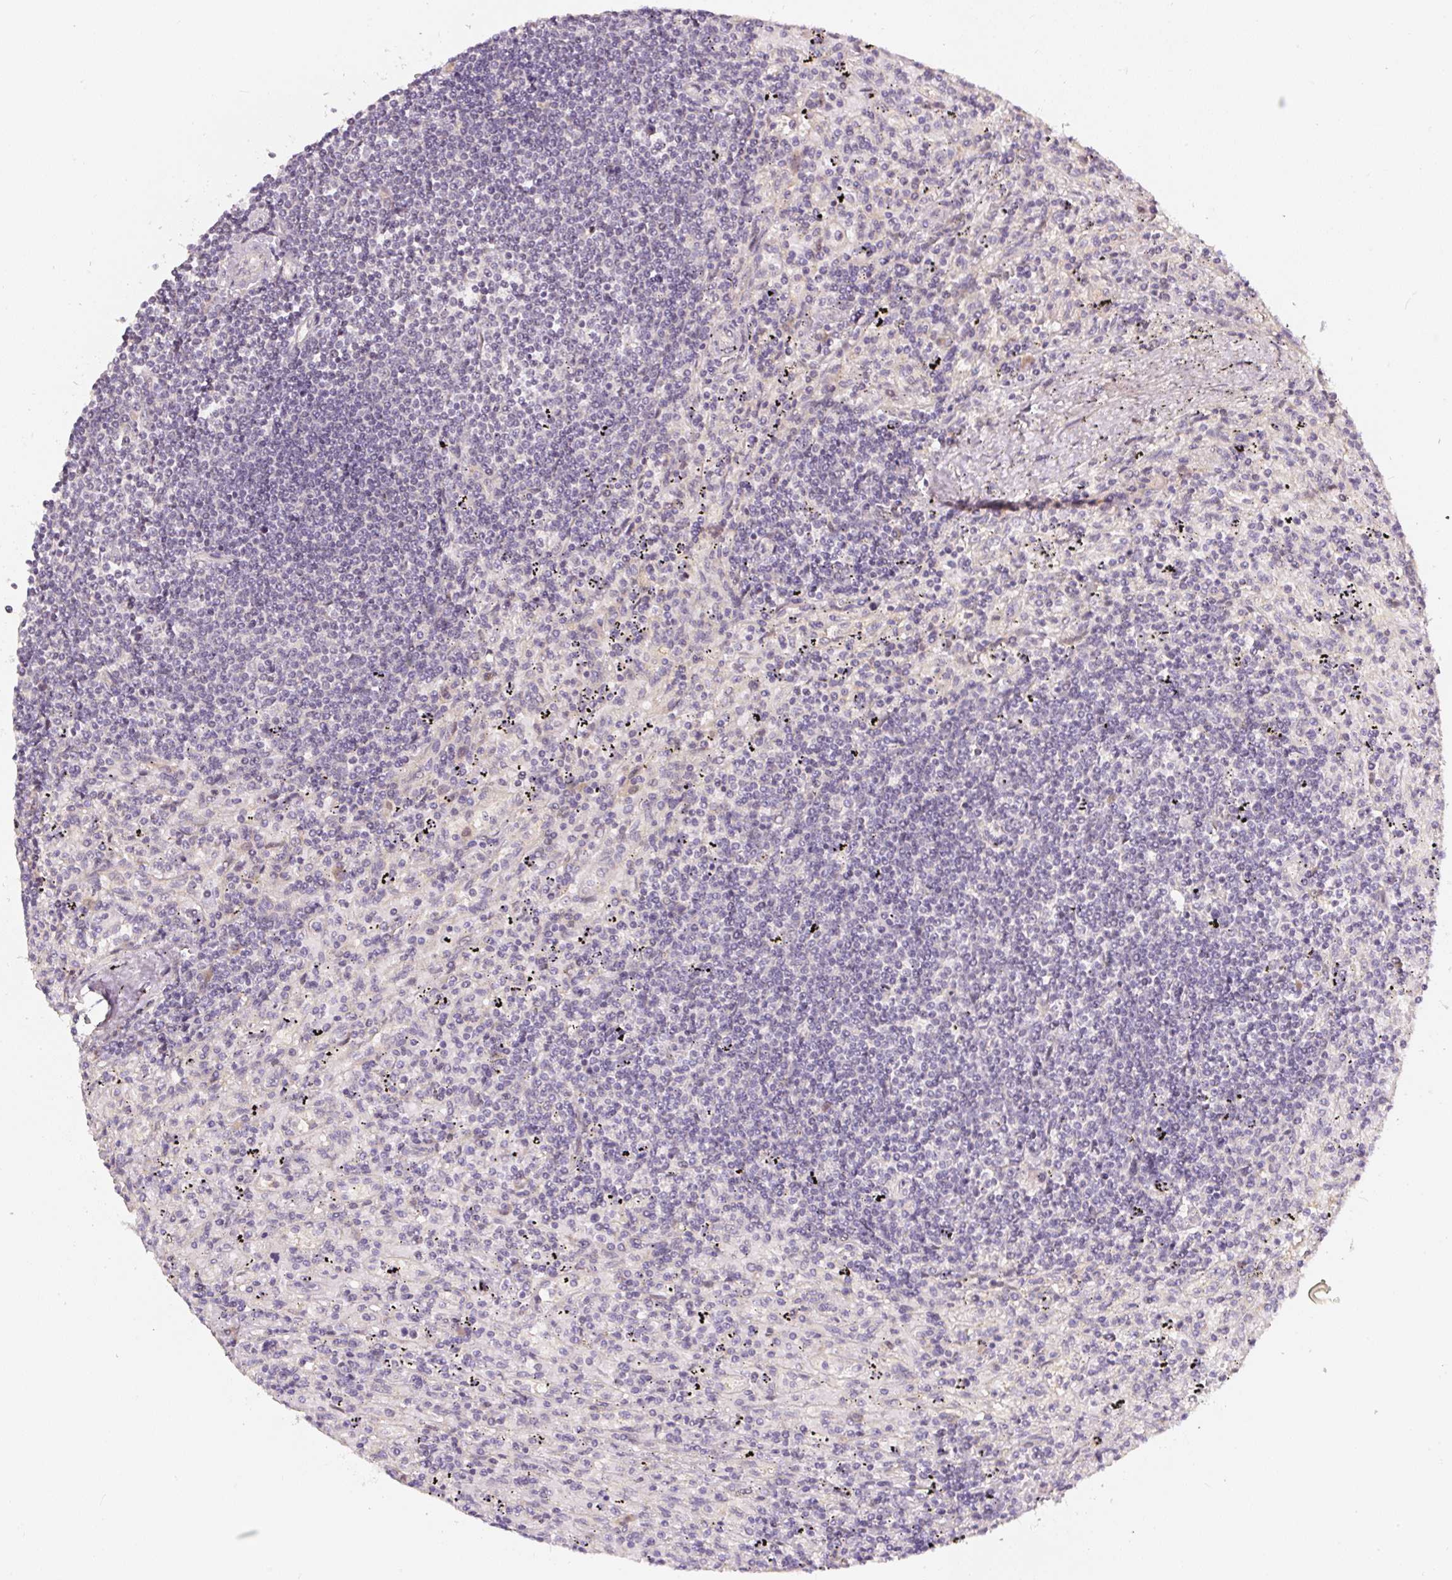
{"staining": {"intensity": "negative", "quantity": "none", "location": "none"}, "tissue": "lymphoma", "cell_type": "Tumor cells", "image_type": "cancer", "snomed": [{"axis": "morphology", "description": "Malignant lymphoma, non-Hodgkin's type, Low grade"}, {"axis": "topography", "description": "Spleen"}], "caption": "Immunohistochemistry (IHC) photomicrograph of neoplastic tissue: human lymphoma stained with DAB (3,3'-diaminobenzidine) exhibits no significant protein staining in tumor cells. (DAB immunohistochemistry (IHC) with hematoxylin counter stain).", "gene": "PWWP3B", "patient": {"sex": "male", "age": 76}}